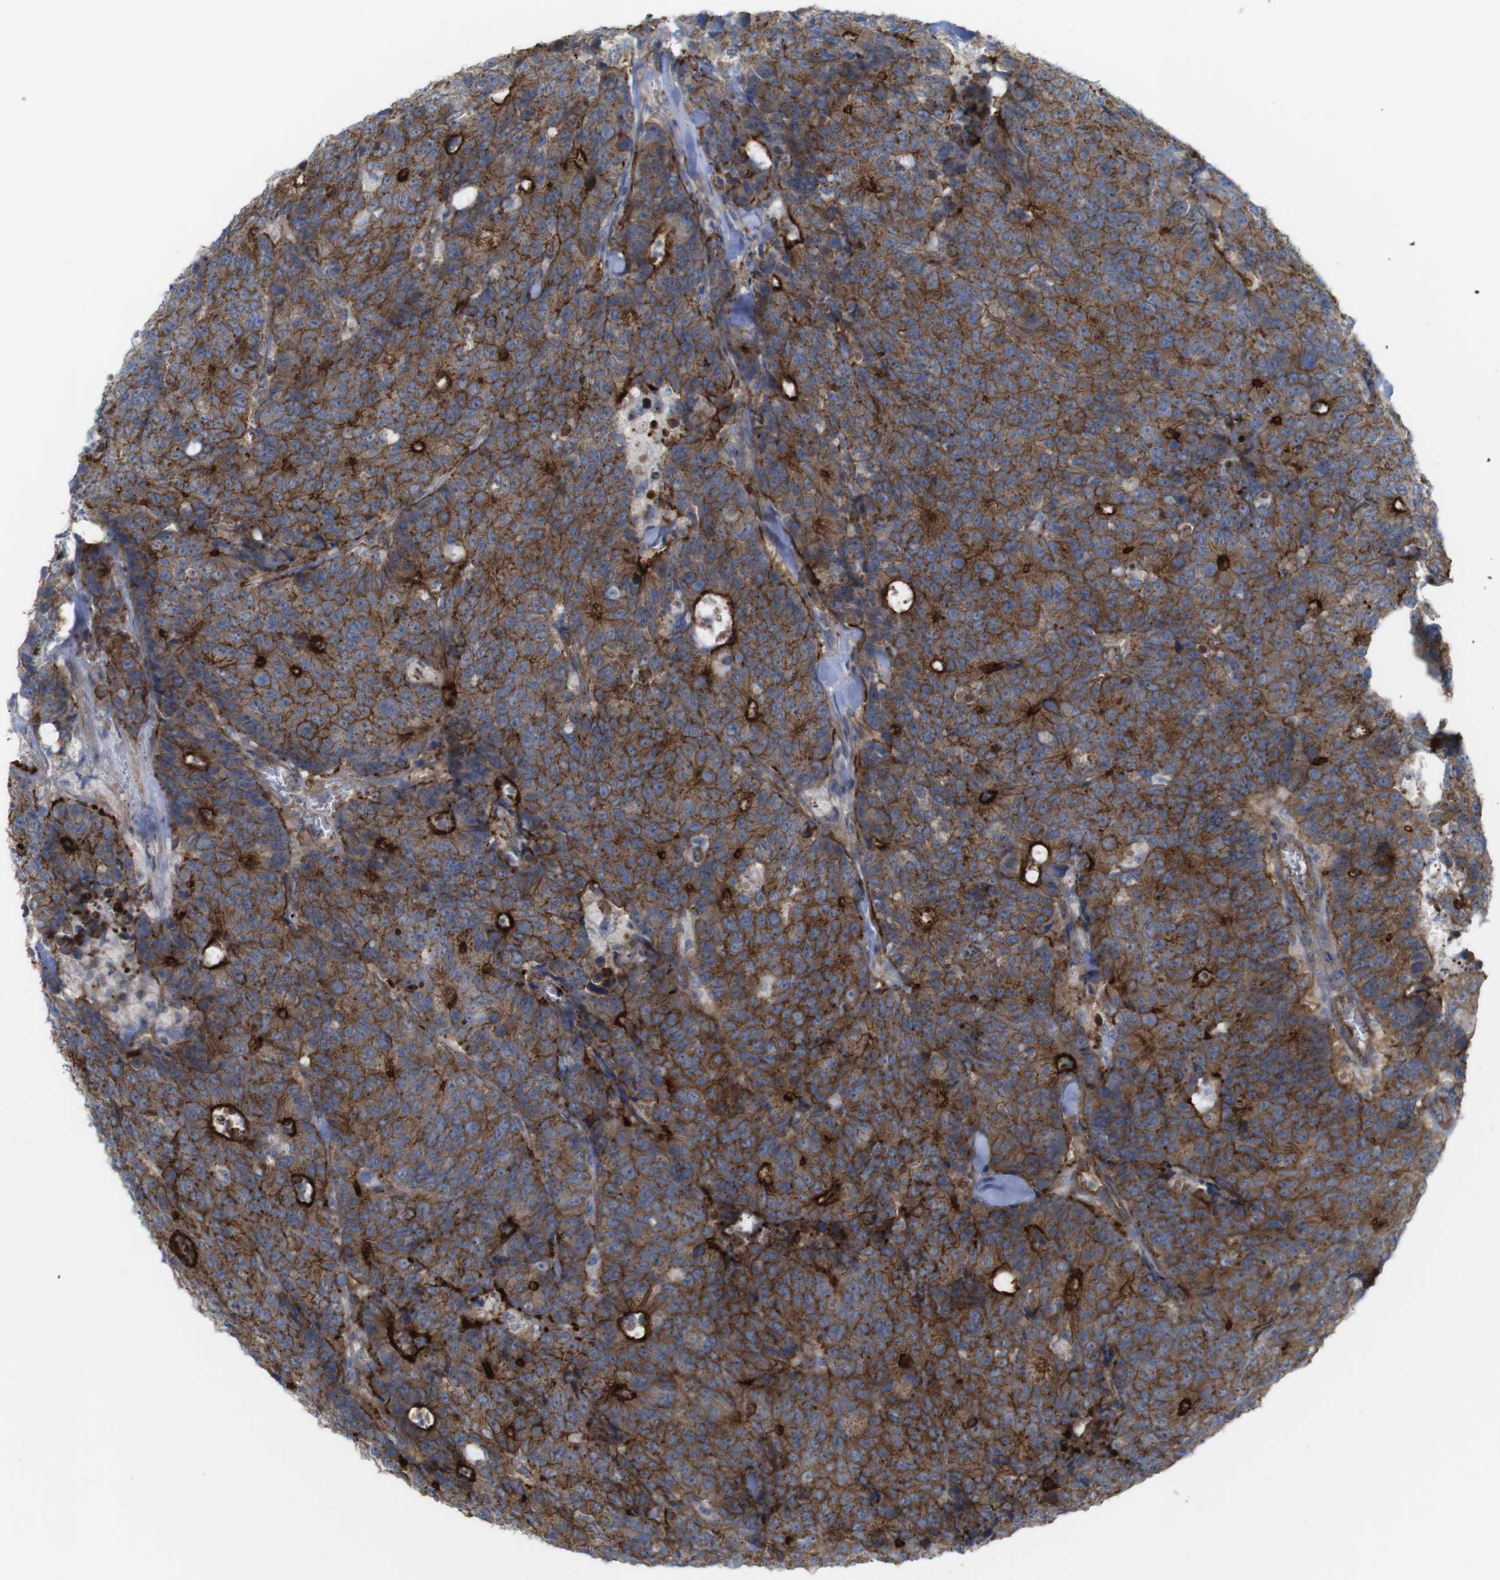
{"staining": {"intensity": "strong", "quantity": ">75%", "location": "cytoplasmic/membranous"}, "tissue": "colorectal cancer", "cell_type": "Tumor cells", "image_type": "cancer", "snomed": [{"axis": "morphology", "description": "Adenocarcinoma, NOS"}, {"axis": "topography", "description": "Colon"}], "caption": "About >75% of tumor cells in human colorectal cancer (adenocarcinoma) reveal strong cytoplasmic/membranous protein positivity as visualized by brown immunohistochemical staining.", "gene": "PREX2", "patient": {"sex": "female", "age": 86}}